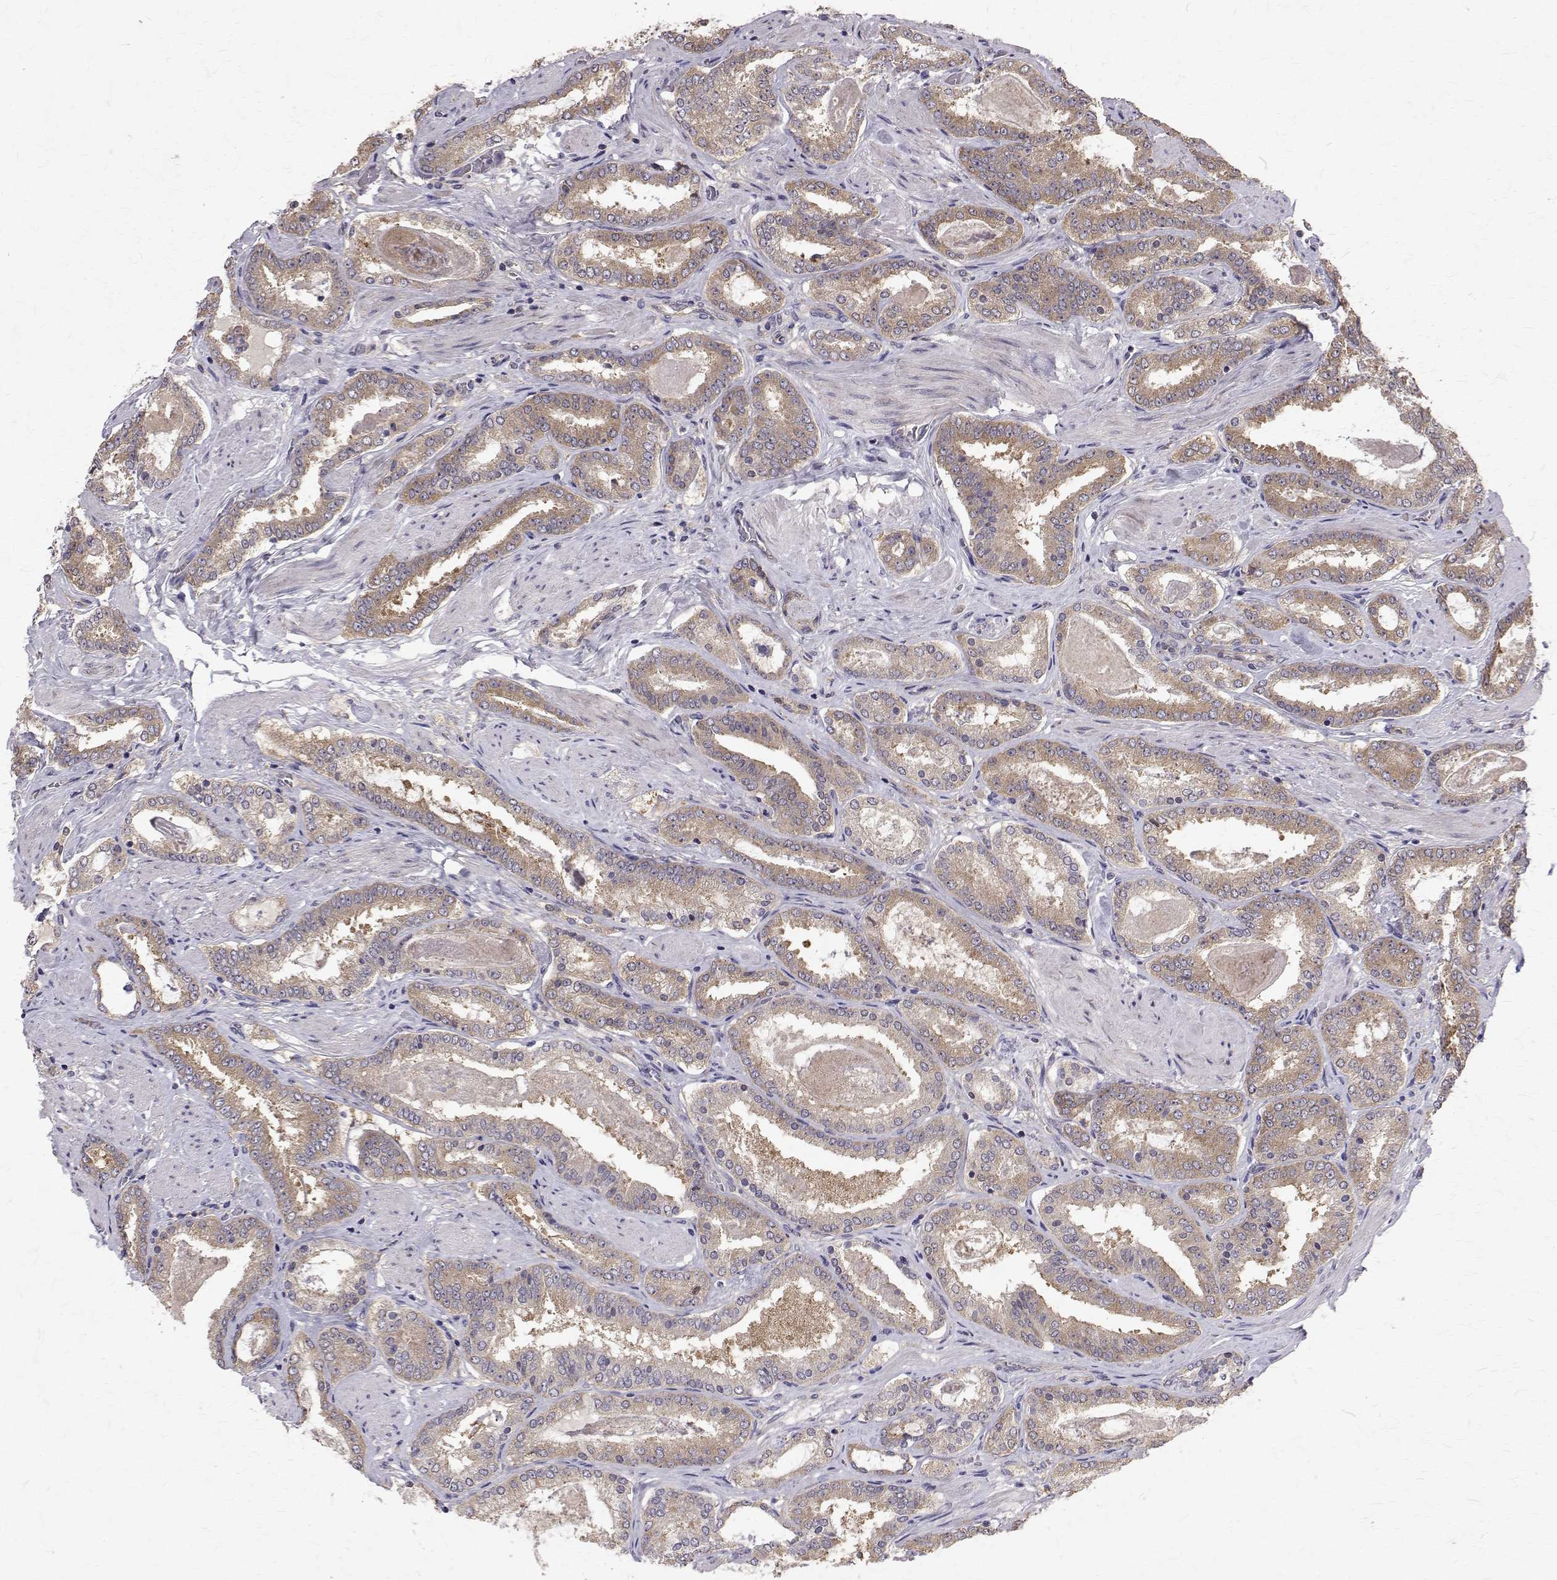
{"staining": {"intensity": "weak", "quantity": ">75%", "location": "cytoplasmic/membranous"}, "tissue": "prostate cancer", "cell_type": "Tumor cells", "image_type": "cancer", "snomed": [{"axis": "morphology", "description": "Adenocarcinoma, High grade"}, {"axis": "topography", "description": "Prostate"}], "caption": "Immunohistochemical staining of high-grade adenocarcinoma (prostate) exhibits low levels of weak cytoplasmic/membranous protein expression in approximately >75% of tumor cells.", "gene": "FARSB", "patient": {"sex": "male", "age": 63}}